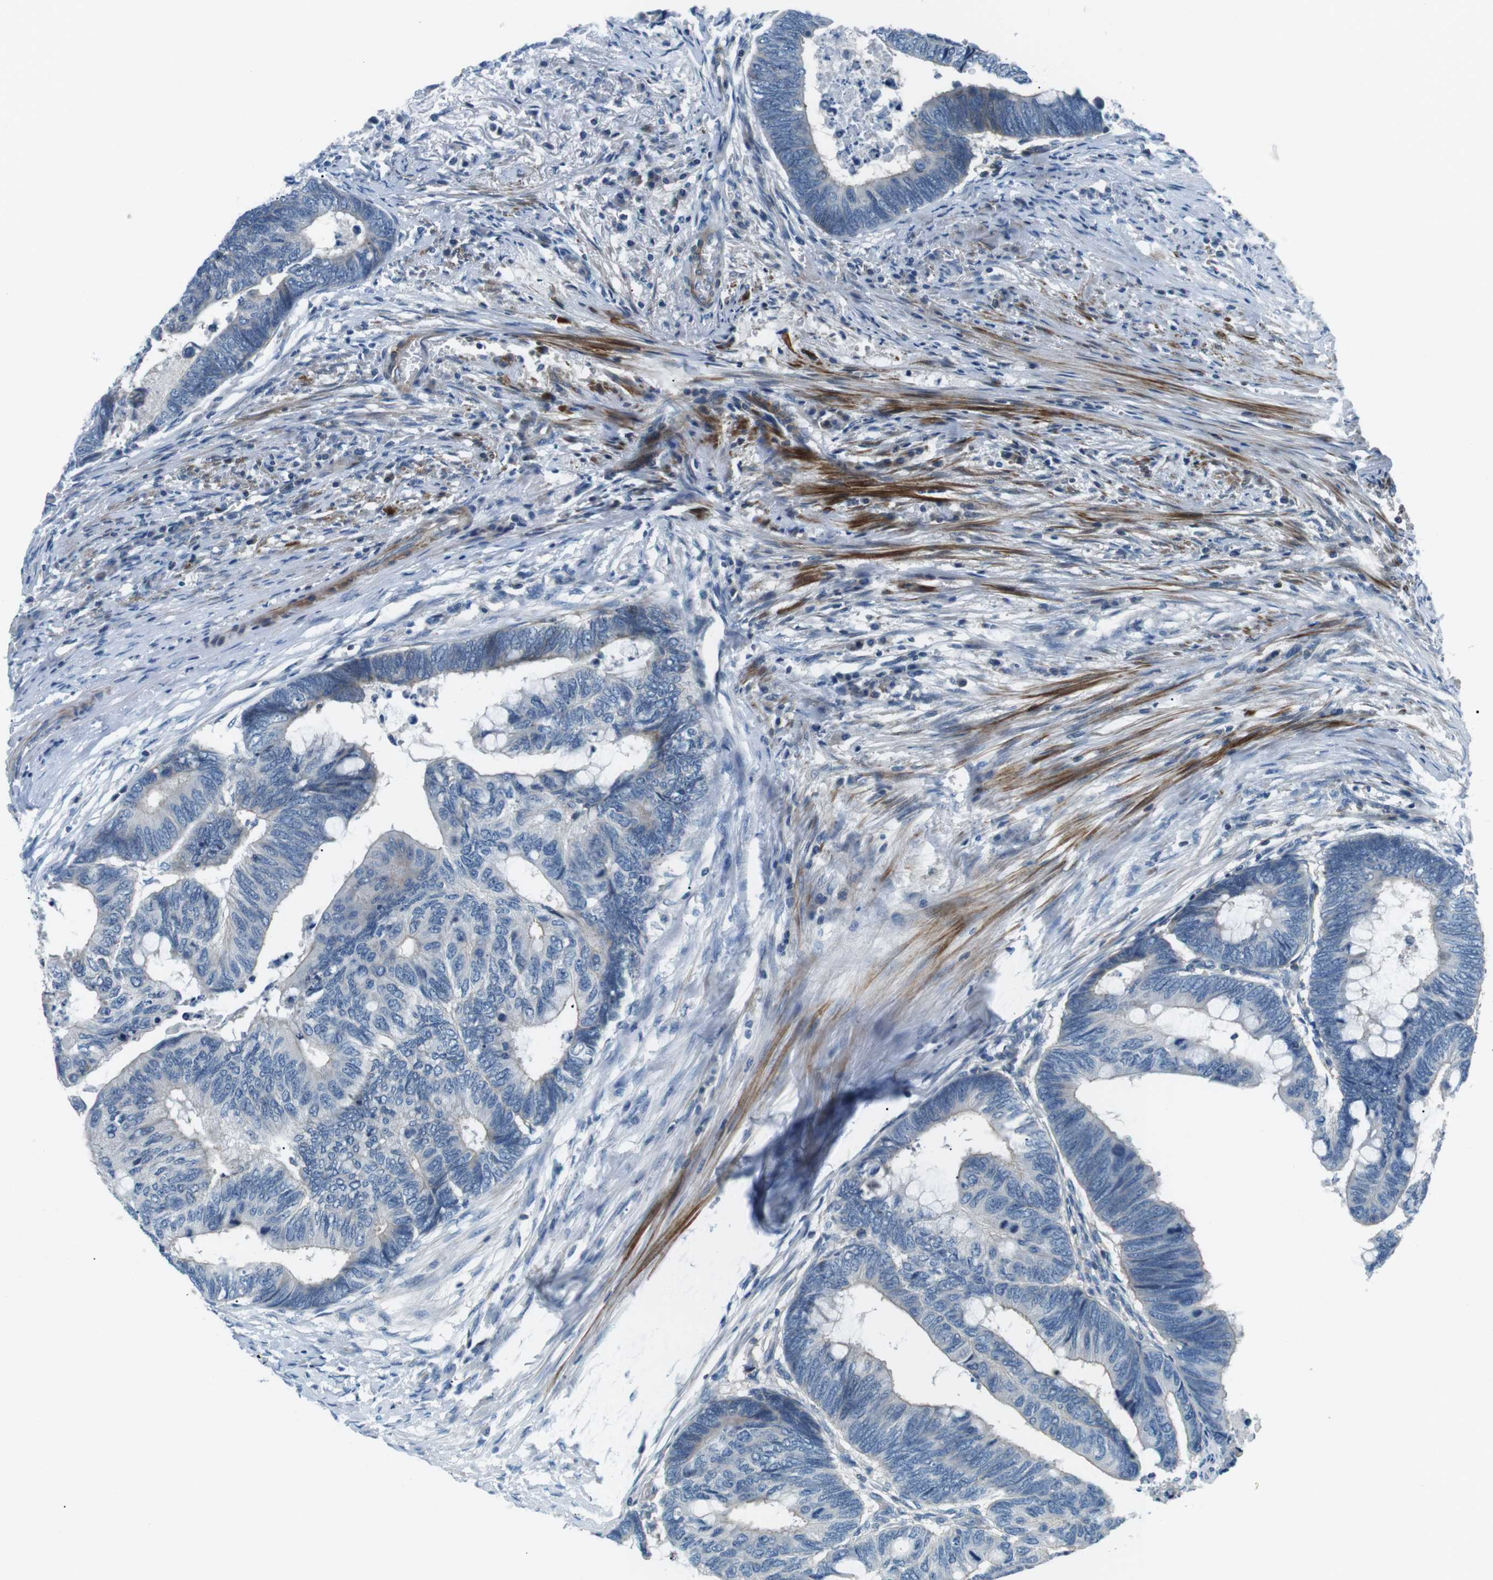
{"staining": {"intensity": "weak", "quantity": "<25%", "location": "cytoplasmic/membranous"}, "tissue": "colorectal cancer", "cell_type": "Tumor cells", "image_type": "cancer", "snomed": [{"axis": "morphology", "description": "Normal tissue, NOS"}, {"axis": "morphology", "description": "Adenocarcinoma, NOS"}, {"axis": "topography", "description": "Rectum"}, {"axis": "topography", "description": "Peripheral nerve tissue"}], "caption": "Immunohistochemistry of human colorectal cancer (adenocarcinoma) demonstrates no staining in tumor cells.", "gene": "ARVCF", "patient": {"sex": "male", "age": 92}}